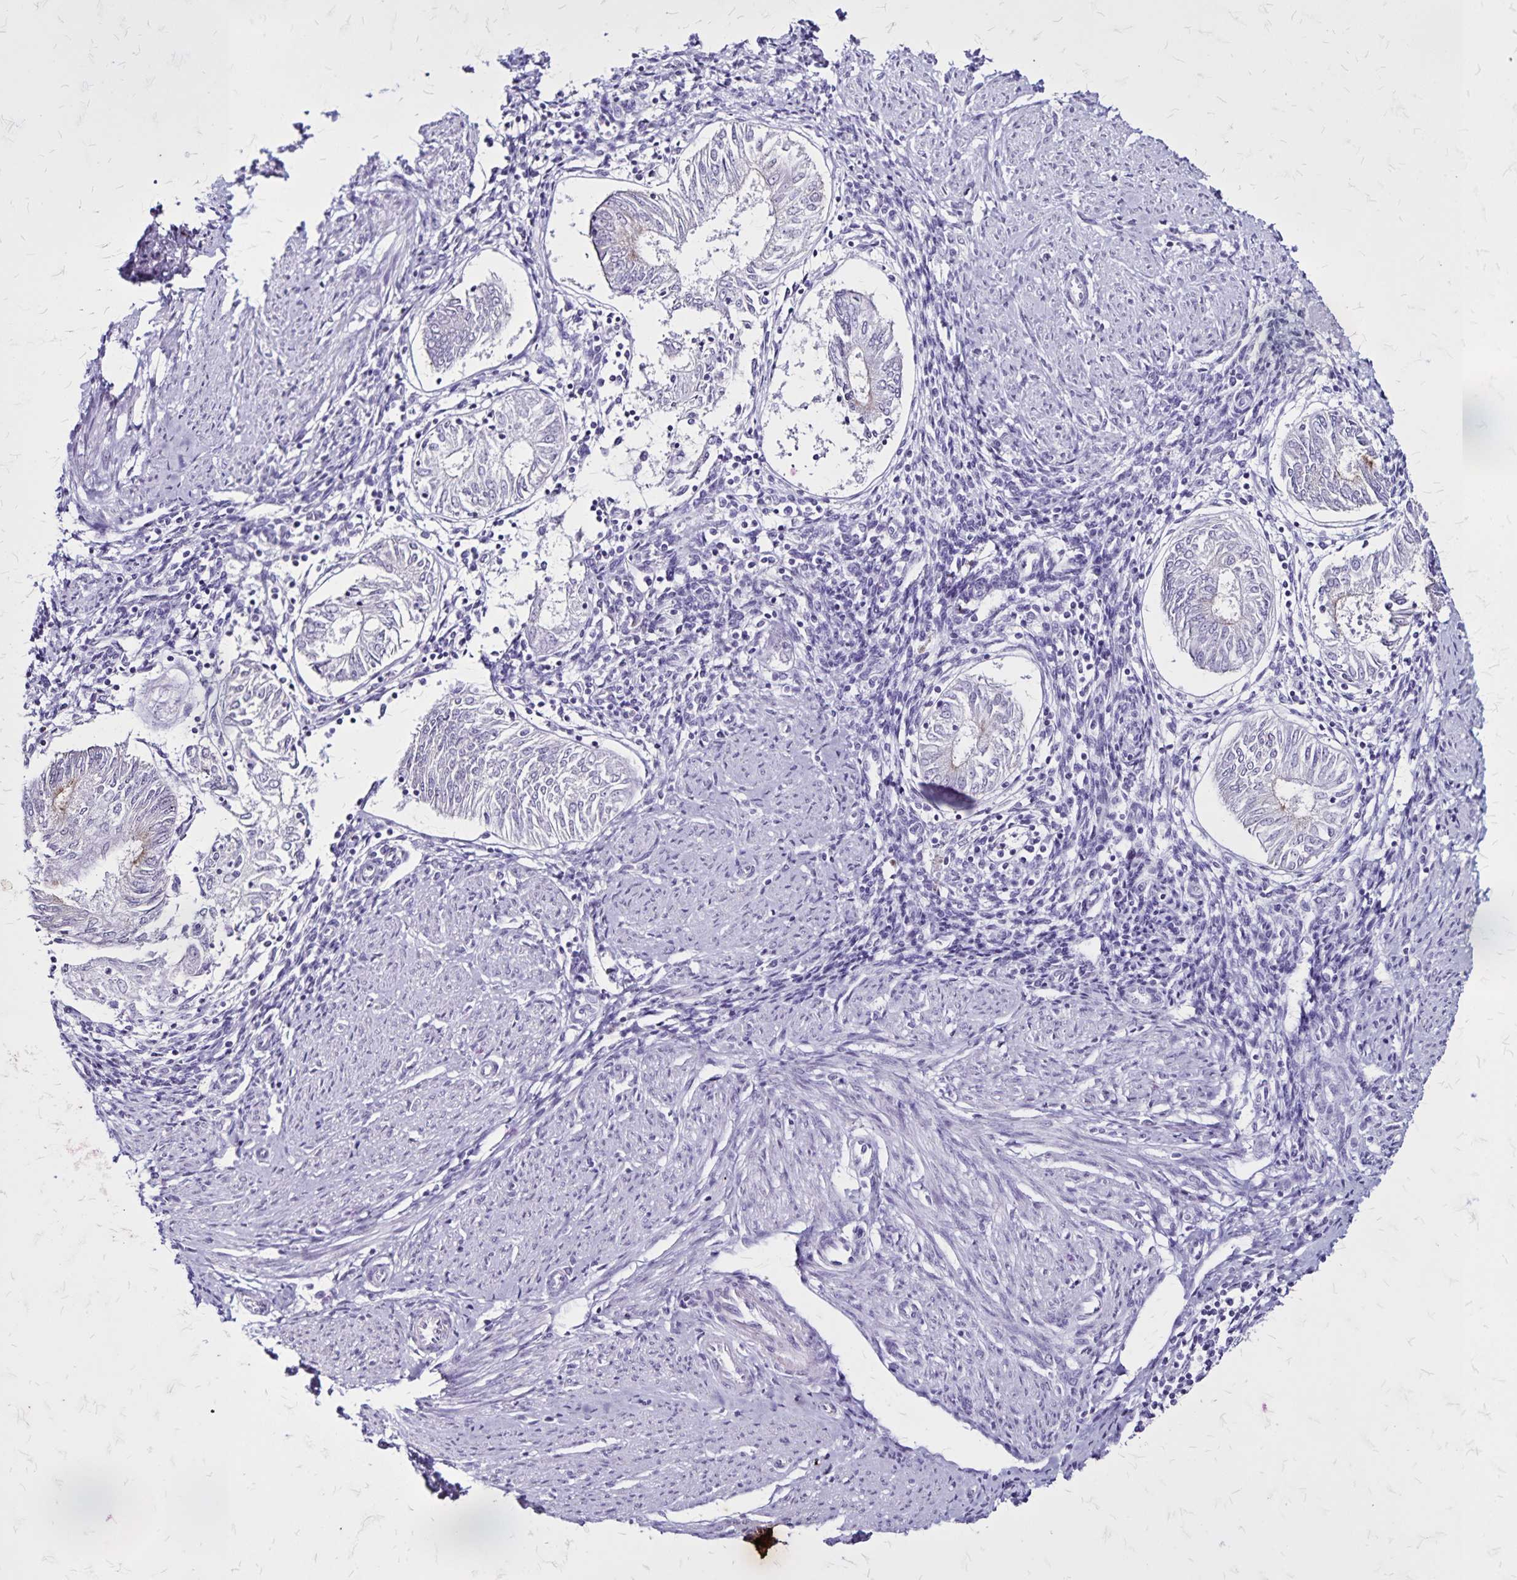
{"staining": {"intensity": "negative", "quantity": "none", "location": "none"}, "tissue": "endometrial cancer", "cell_type": "Tumor cells", "image_type": "cancer", "snomed": [{"axis": "morphology", "description": "Adenocarcinoma, NOS"}, {"axis": "topography", "description": "Endometrium"}], "caption": "Immunohistochemical staining of human endometrial cancer shows no significant positivity in tumor cells.", "gene": "KRT2", "patient": {"sex": "female", "age": 68}}